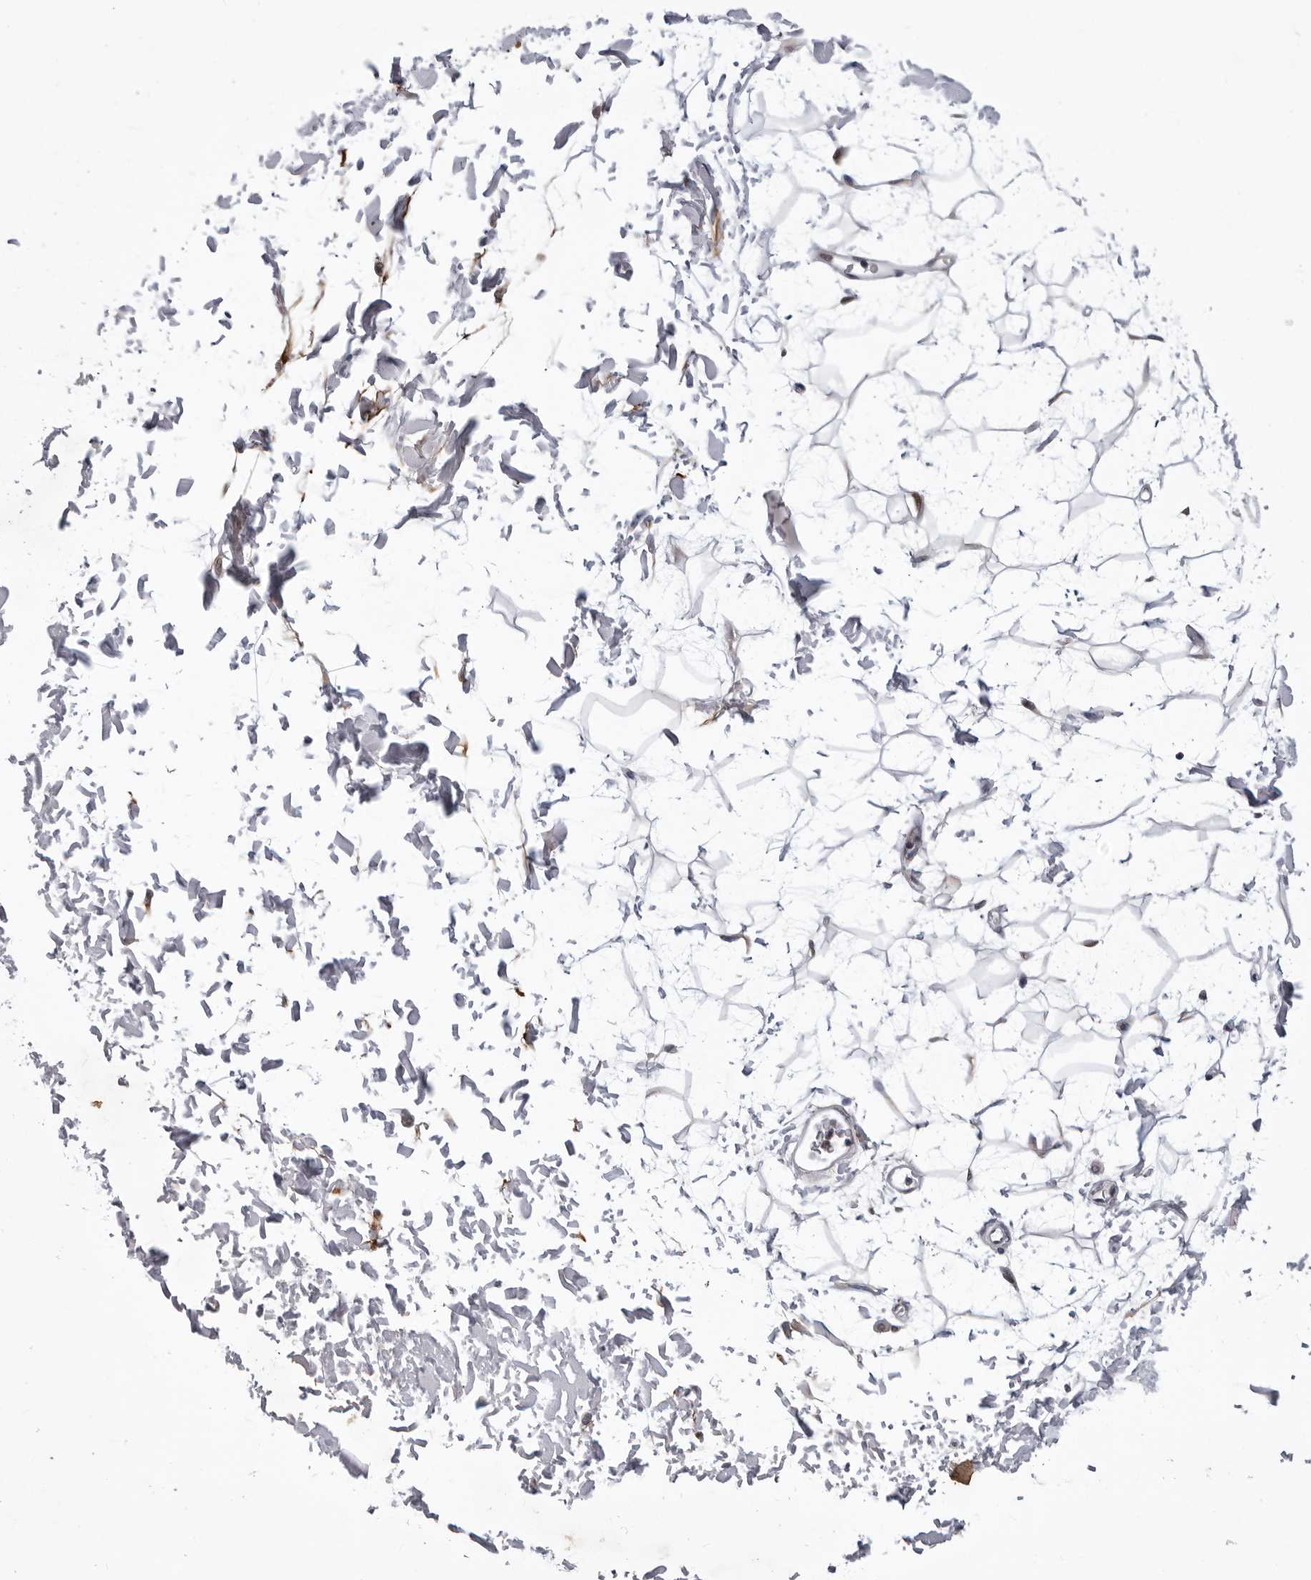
{"staining": {"intensity": "negative", "quantity": "none", "location": "none"}, "tissue": "adipose tissue", "cell_type": "Adipocytes", "image_type": "normal", "snomed": [{"axis": "morphology", "description": "Normal tissue, NOS"}, {"axis": "topography", "description": "Soft tissue"}], "caption": "Adipose tissue stained for a protein using immunohistochemistry (IHC) displays no expression adipocytes.", "gene": "KIAA1614", "patient": {"sex": "male", "age": 72}}